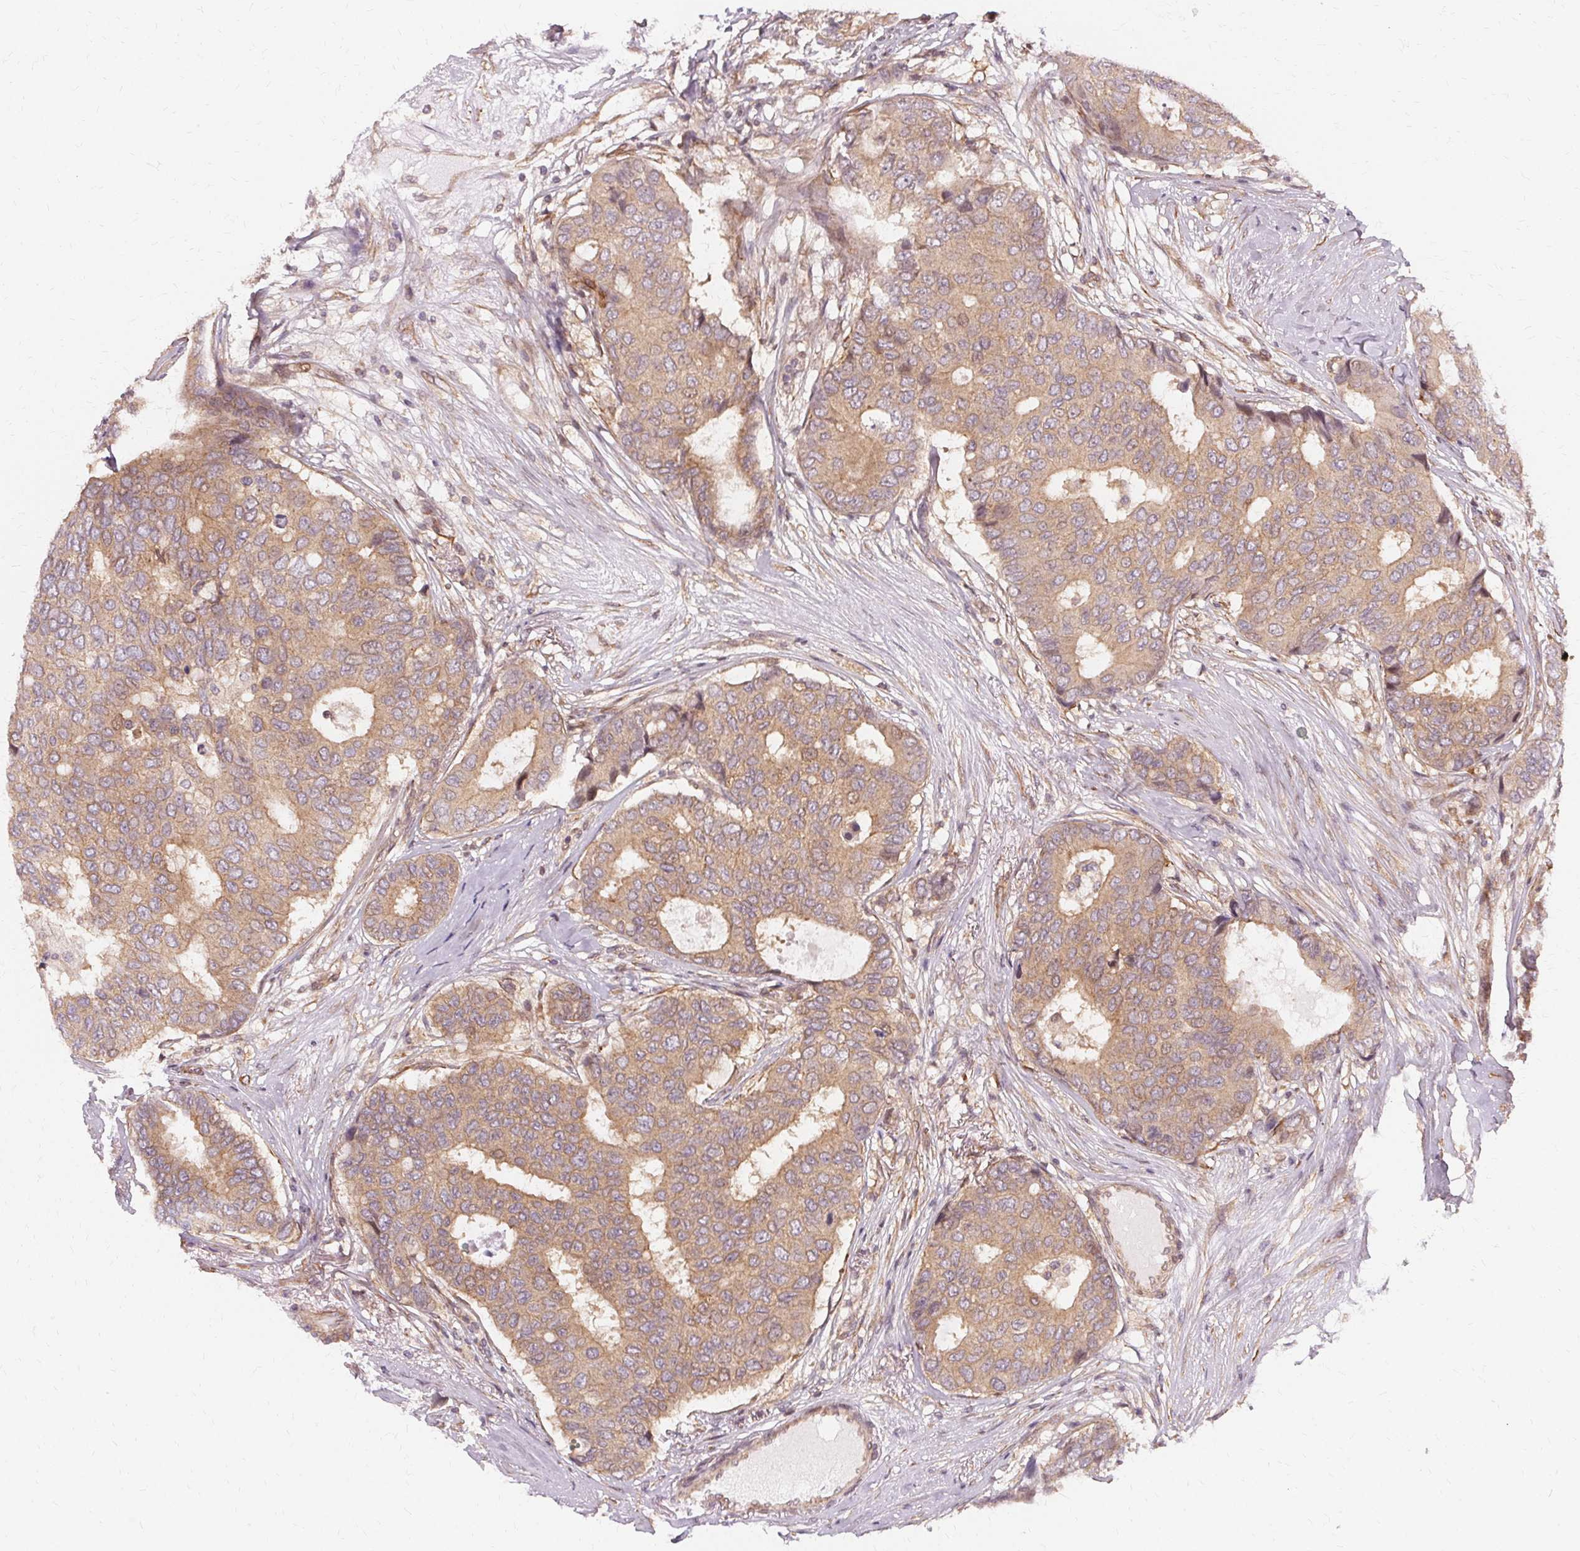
{"staining": {"intensity": "weak", "quantity": ">75%", "location": "cytoplasmic/membranous"}, "tissue": "breast cancer", "cell_type": "Tumor cells", "image_type": "cancer", "snomed": [{"axis": "morphology", "description": "Duct carcinoma"}, {"axis": "topography", "description": "Breast"}], "caption": "A brown stain shows weak cytoplasmic/membranous positivity of a protein in human breast infiltrating ductal carcinoma tumor cells.", "gene": "USP8", "patient": {"sex": "female", "age": 75}}